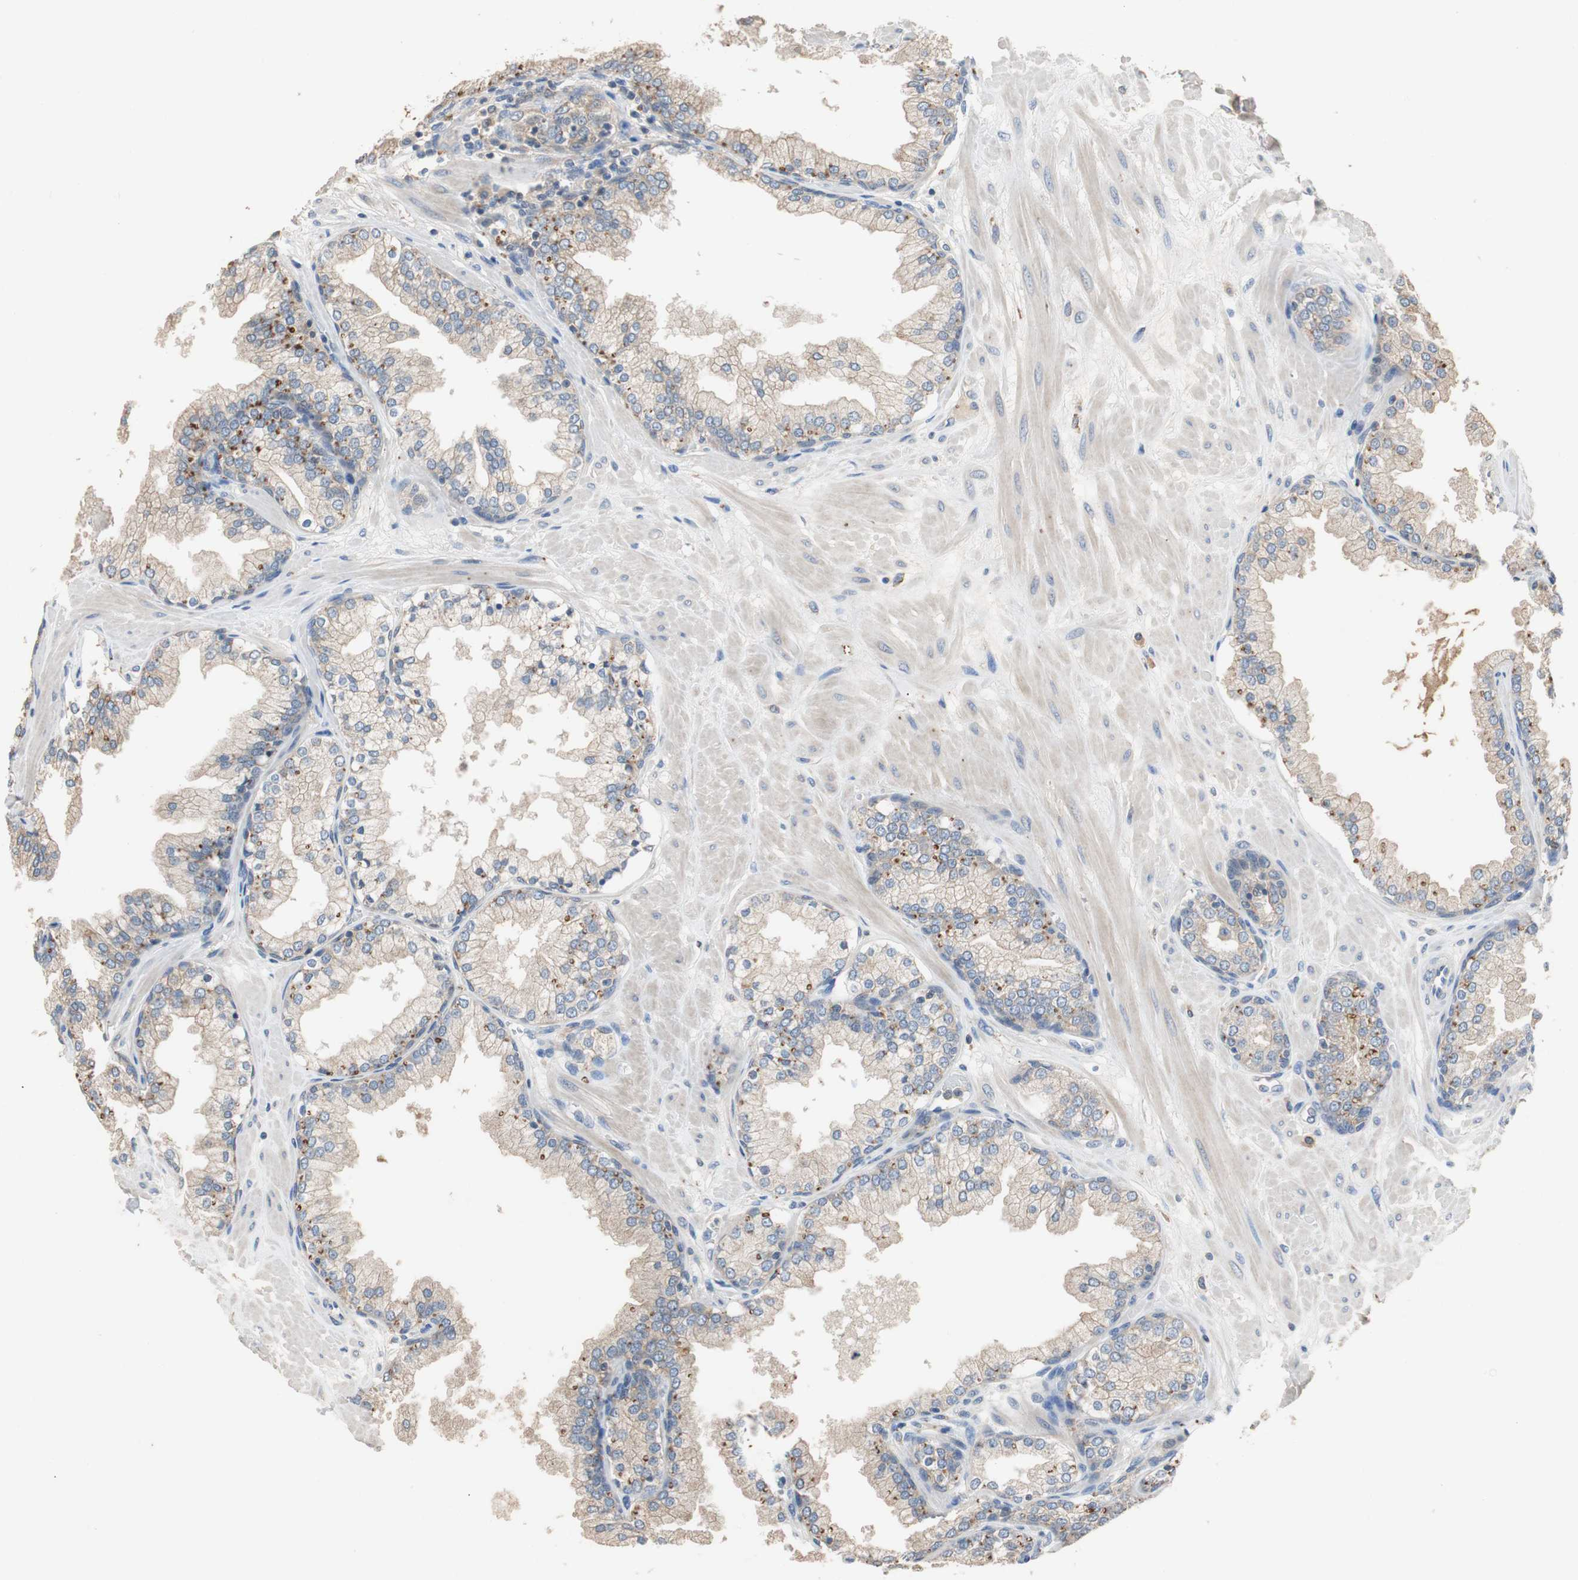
{"staining": {"intensity": "moderate", "quantity": "25%-75%", "location": "cytoplasmic/membranous"}, "tissue": "prostate", "cell_type": "Glandular cells", "image_type": "normal", "snomed": [{"axis": "morphology", "description": "Normal tissue, NOS"}, {"axis": "topography", "description": "Prostate"}], "caption": "Protein staining by immunohistochemistry demonstrates moderate cytoplasmic/membranous positivity in approximately 25%-75% of glandular cells in benign prostate.", "gene": "ADAP1", "patient": {"sex": "male", "age": 51}}